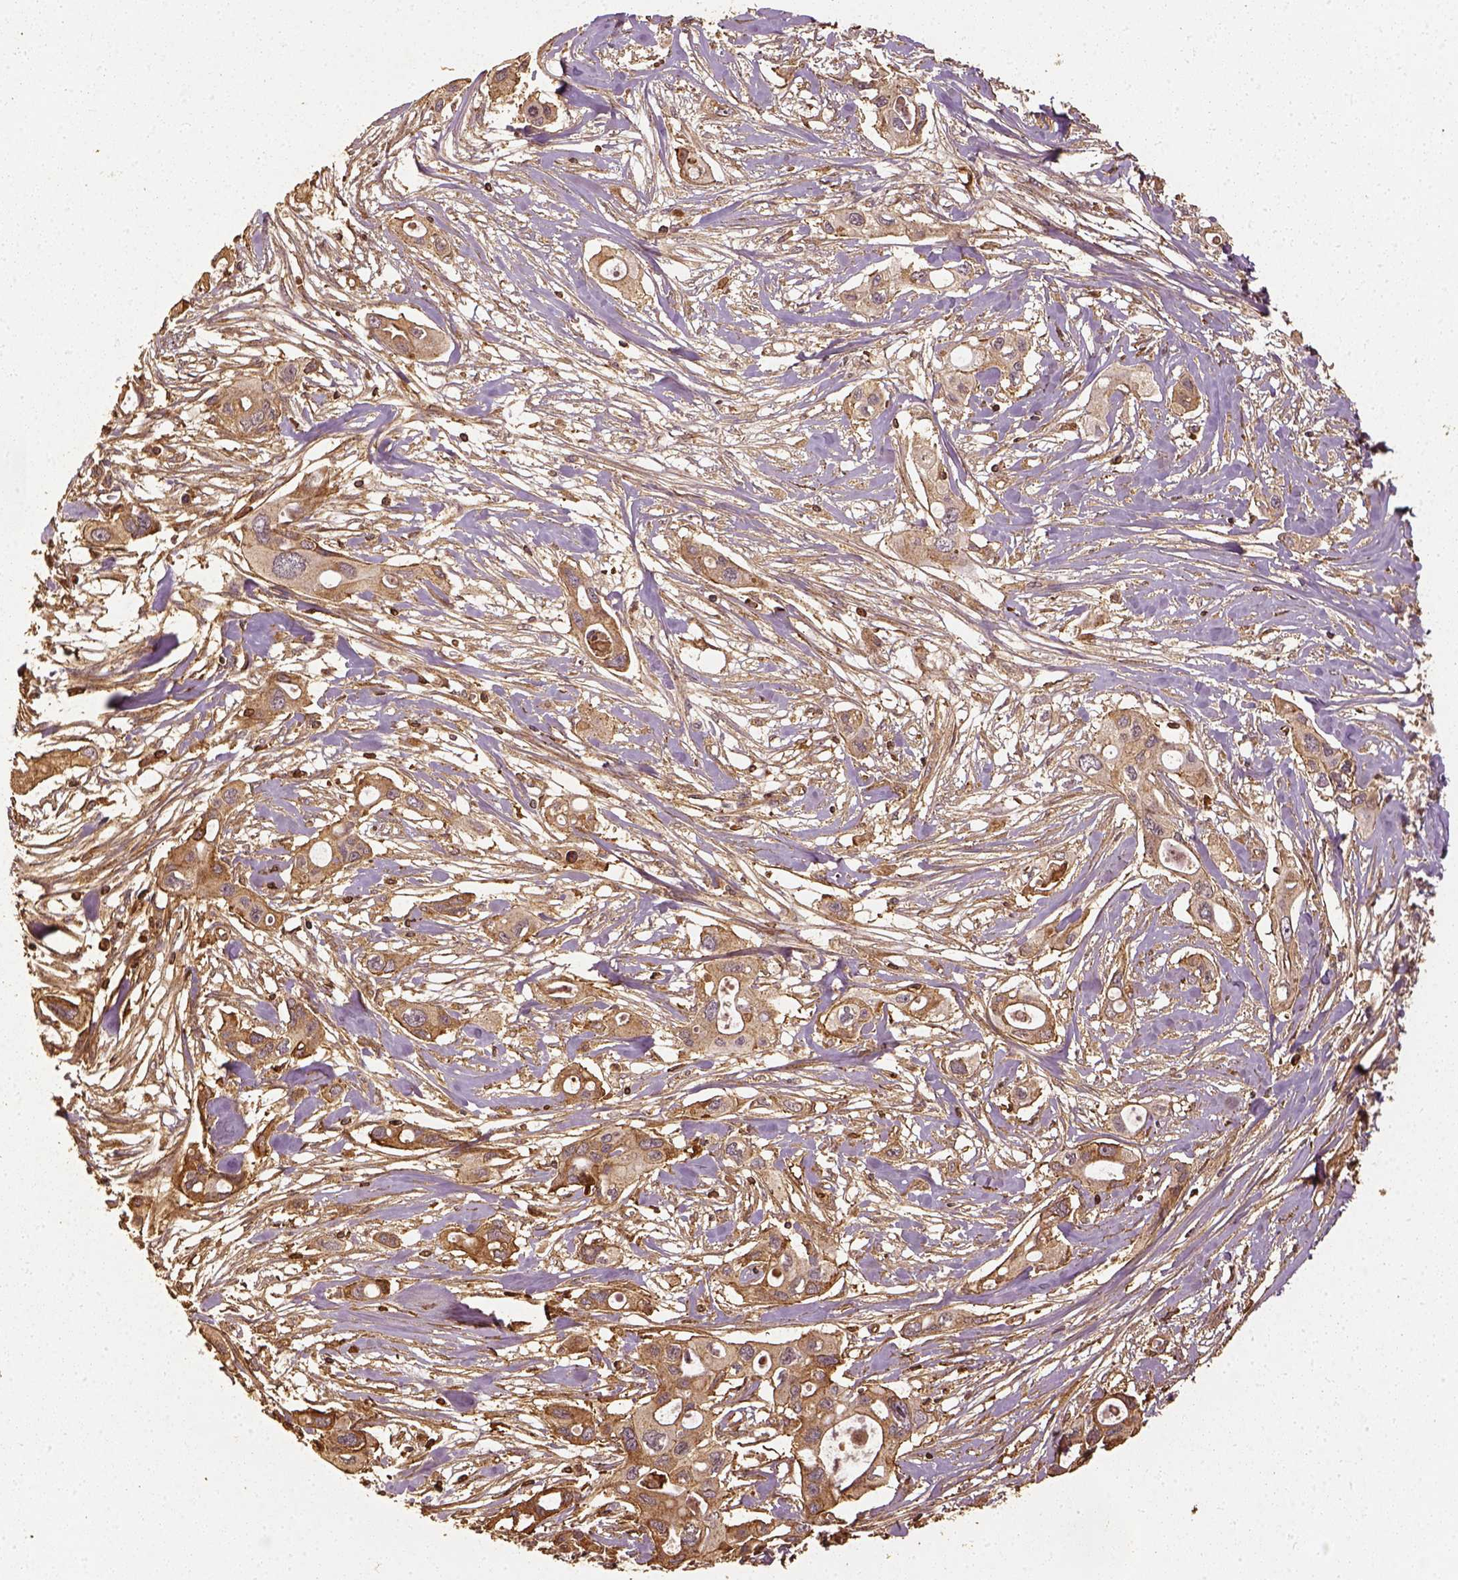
{"staining": {"intensity": "moderate", "quantity": ">75%", "location": "cytoplasmic/membranous"}, "tissue": "pancreatic cancer", "cell_type": "Tumor cells", "image_type": "cancer", "snomed": [{"axis": "morphology", "description": "Adenocarcinoma, NOS"}, {"axis": "topography", "description": "Pancreas"}], "caption": "This is a micrograph of IHC staining of pancreatic adenocarcinoma, which shows moderate staining in the cytoplasmic/membranous of tumor cells.", "gene": "VEGFA", "patient": {"sex": "male", "age": 60}}